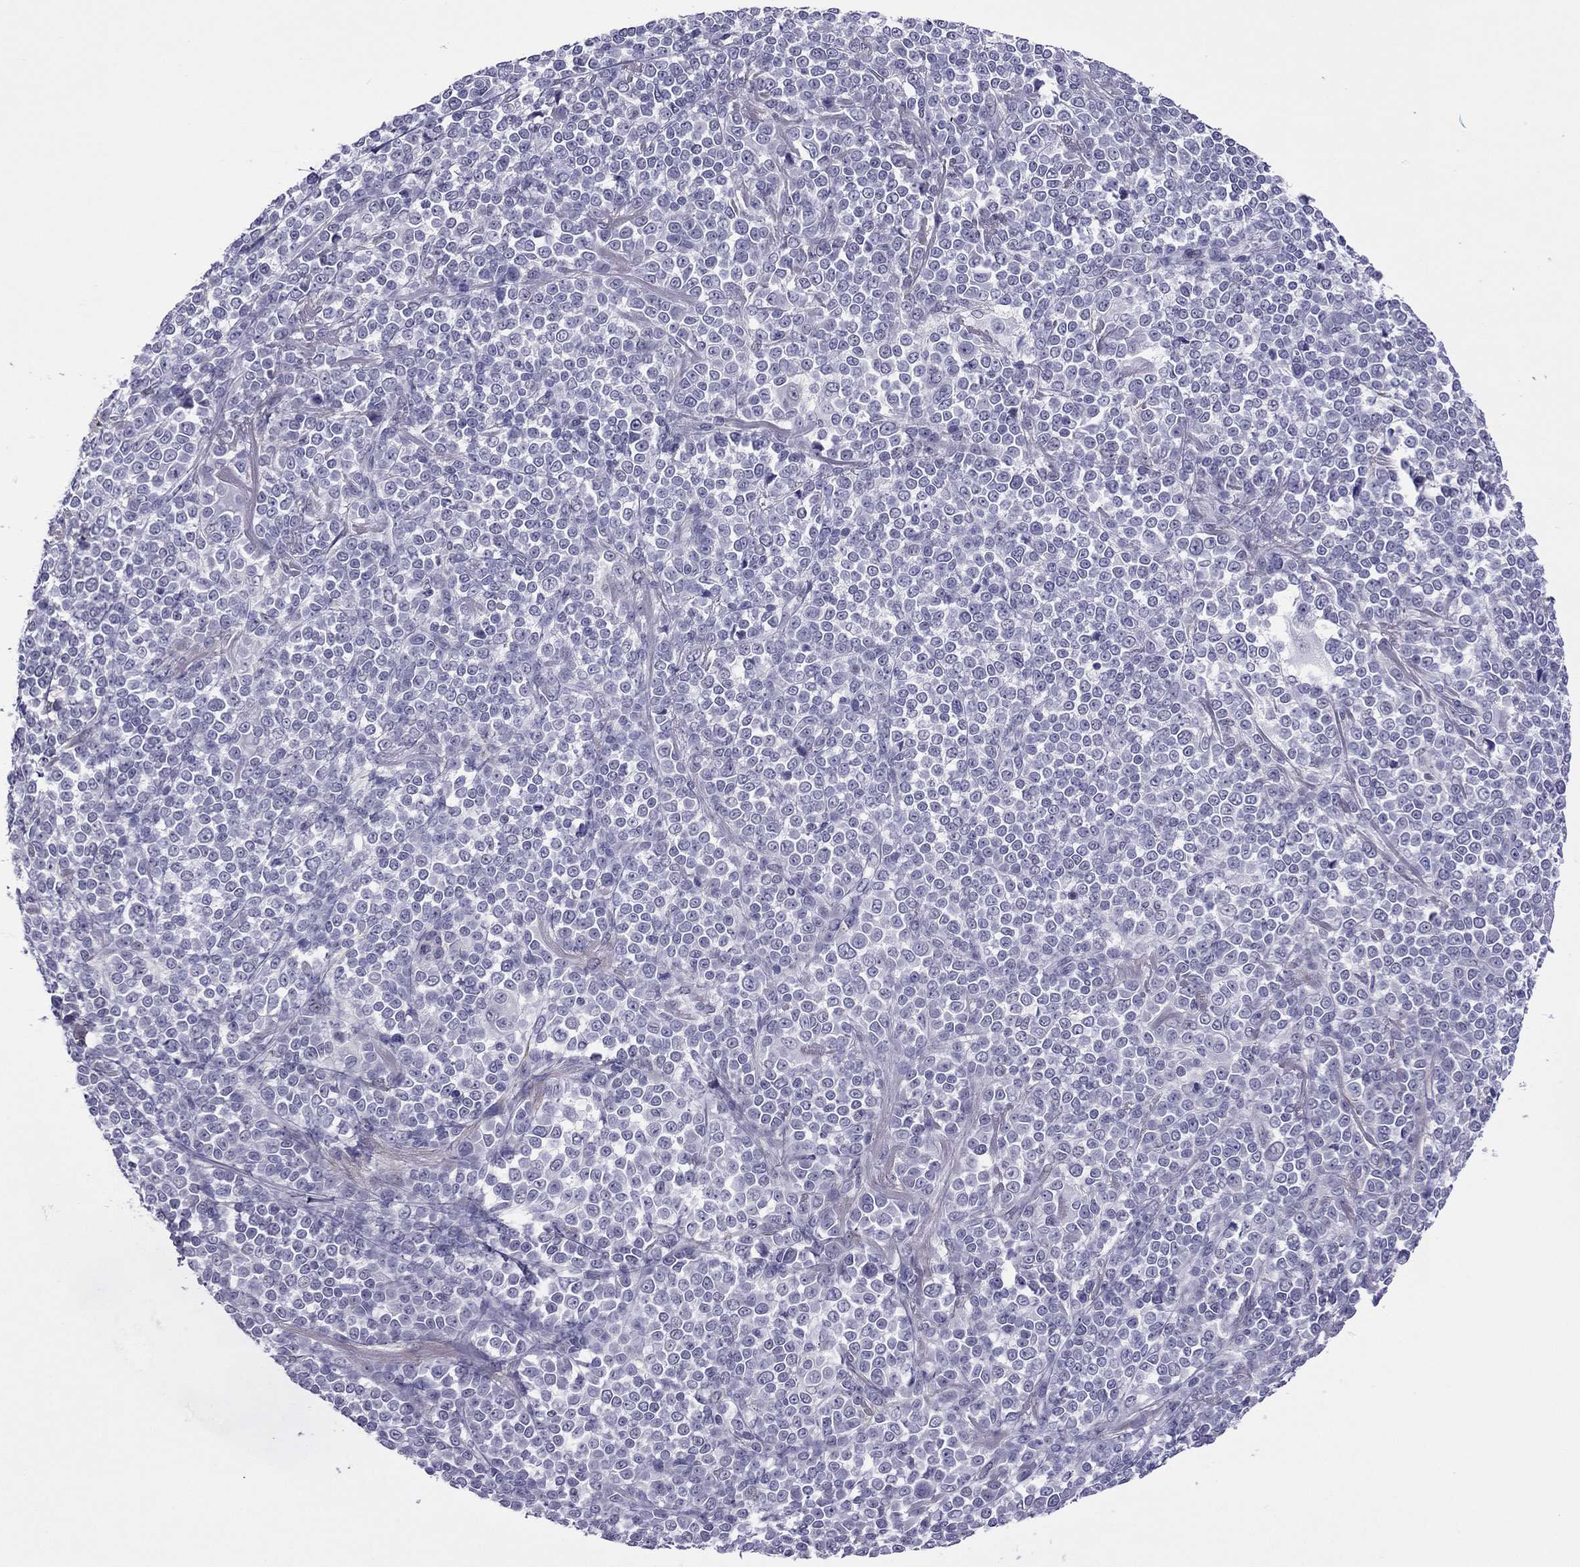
{"staining": {"intensity": "negative", "quantity": "none", "location": "none"}, "tissue": "melanoma", "cell_type": "Tumor cells", "image_type": "cancer", "snomed": [{"axis": "morphology", "description": "Malignant melanoma, NOS"}, {"axis": "topography", "description": "Skin"}], "caption": "This is an IHC micrograph of melanoma. There is no expression in tumor cells.", "gene": "ZNF646", "patient": {"sex": "female", "age": 95}}